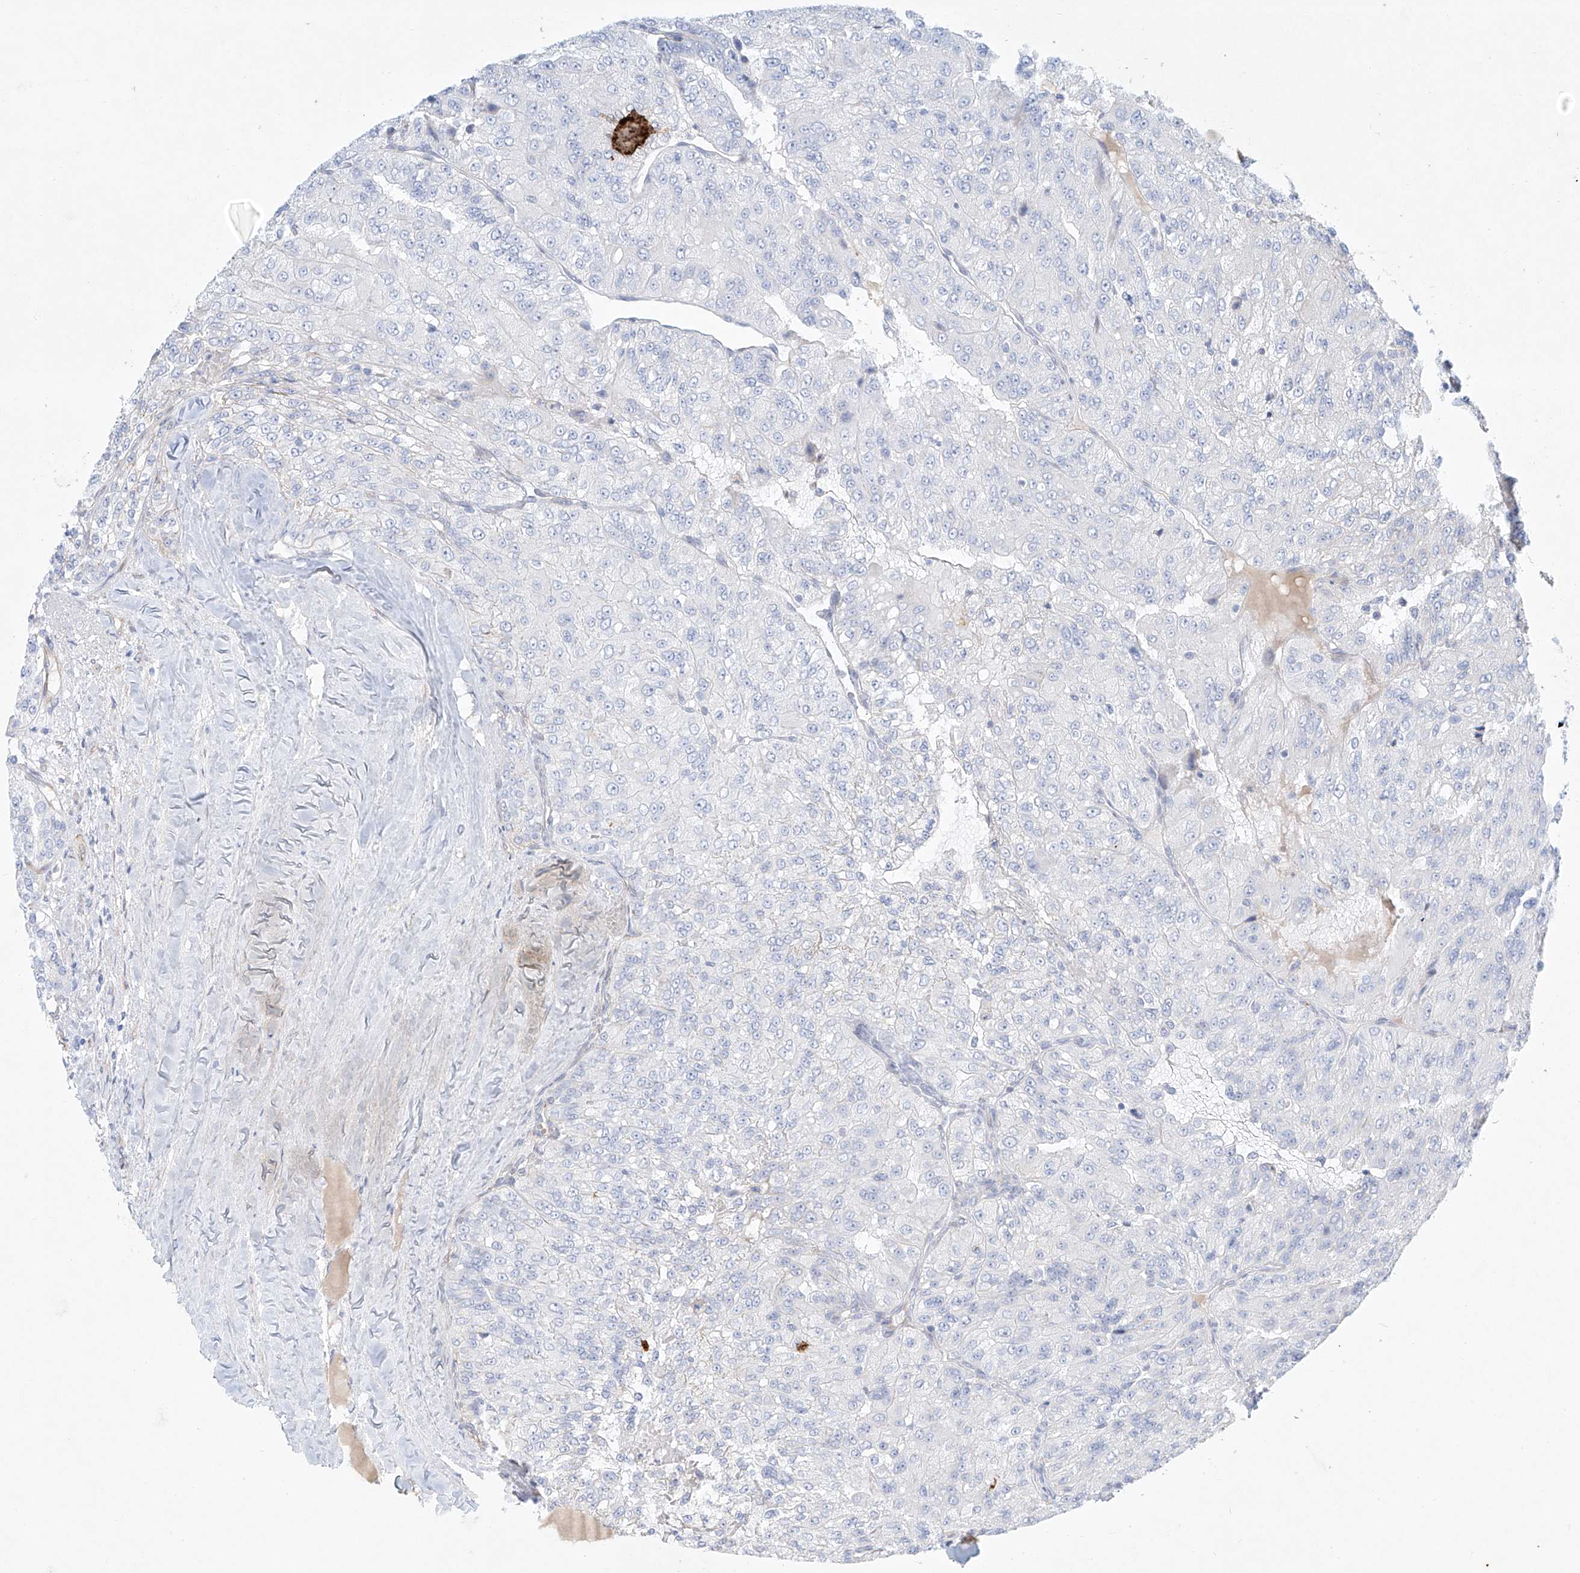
{"staining": {"intensity": "negative", "quantity": "none", "location": "none"}, "tissue": "renal cancer", "cell_type": "Tumor cells", "image_type": "cancer", "snomed": [{"axis": "morphology", "description": "Adenocarcinoma, NOS"}, {"axis": "topography", "description": "Kidney"}], "caption": "Renal cancer (adenocarcinoma) was stained to show a protein in brown. There is no significant staining in tumor cells.", "gene": "REEP2", "patient": {"sex": "female", "age": 63}}